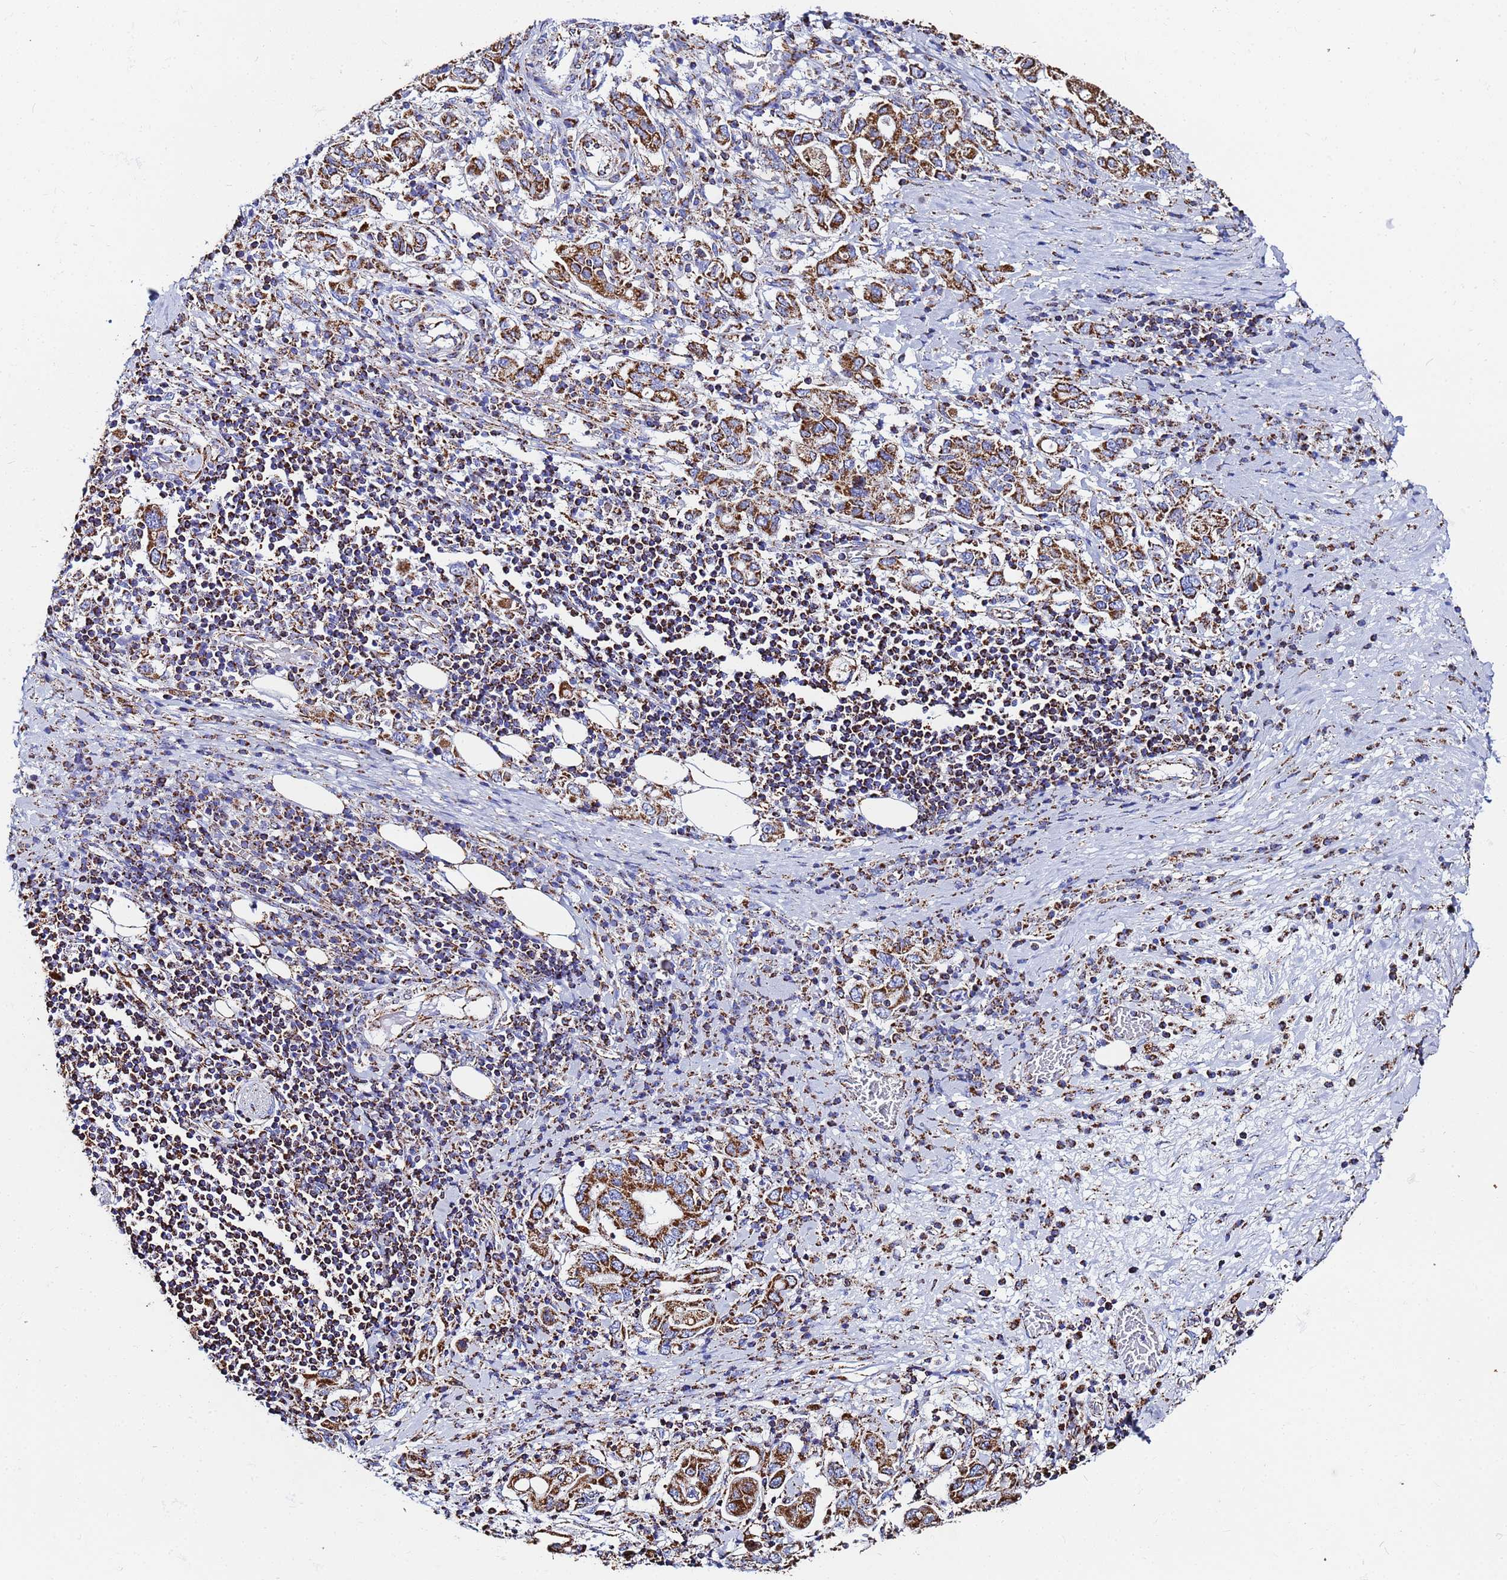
{"staining": {"intensity": "strong", "quantity": ">75%", "location": "cytoplasmic/membranous"}, "tissue": "stomach cancer", "cell_type": "Tumor cells", "image_type": "cancer", "snomed": [{"axis": "morphology", "description": "Adenocarcinoma, NOS"}, {"axis": "topography", "description": "Stomach, upper"}, {"axis": "topography", "description": "Stomach"}], "caption": "A photomicrograph of stomach cancer (adenocarcinoma) stained for a protein displays strong cytoplasmic/membranous brown staining in tumor cells.", "gene": "GLUD1", "patient": {"sex": "male", "age": 62}}